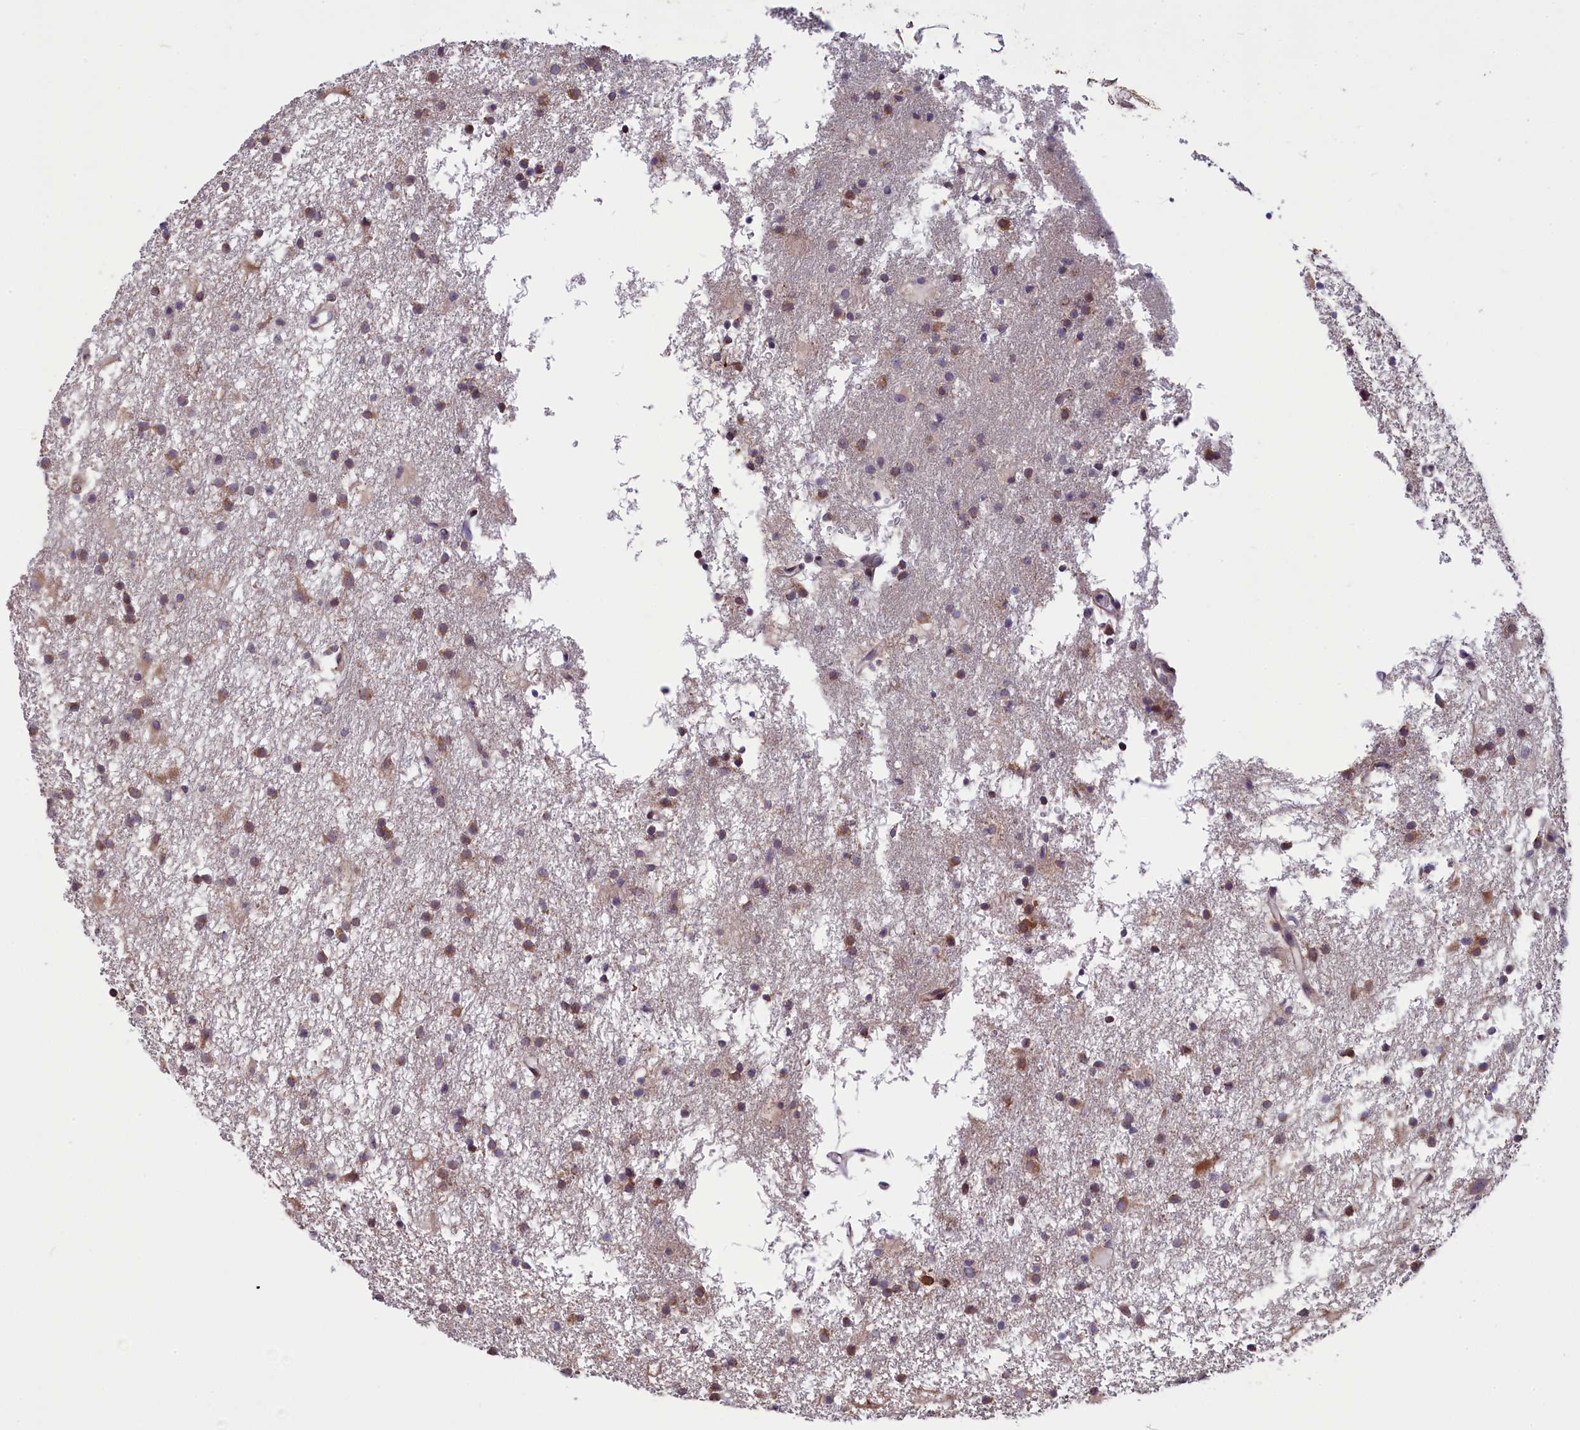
{"staining": {"intensity": "weak", "quantity": ">75%", "location": "cytoplasmic/membranous"}, "tissue": "glioma", "cell_type": "Tumor cells", "image_type": "cancer", "snomed": [{"axis": "morphology", "description": "Glioma, malignant, High grade"}, {"axis": "topography", "description": "Brain"}], "caption": "Glioma stained for a protein demonstrates weak cytoplasmic/membranous positivity in tumor cells.", "gene": "SLC39A6", "patient": {"sex": "male", "age": 77}}